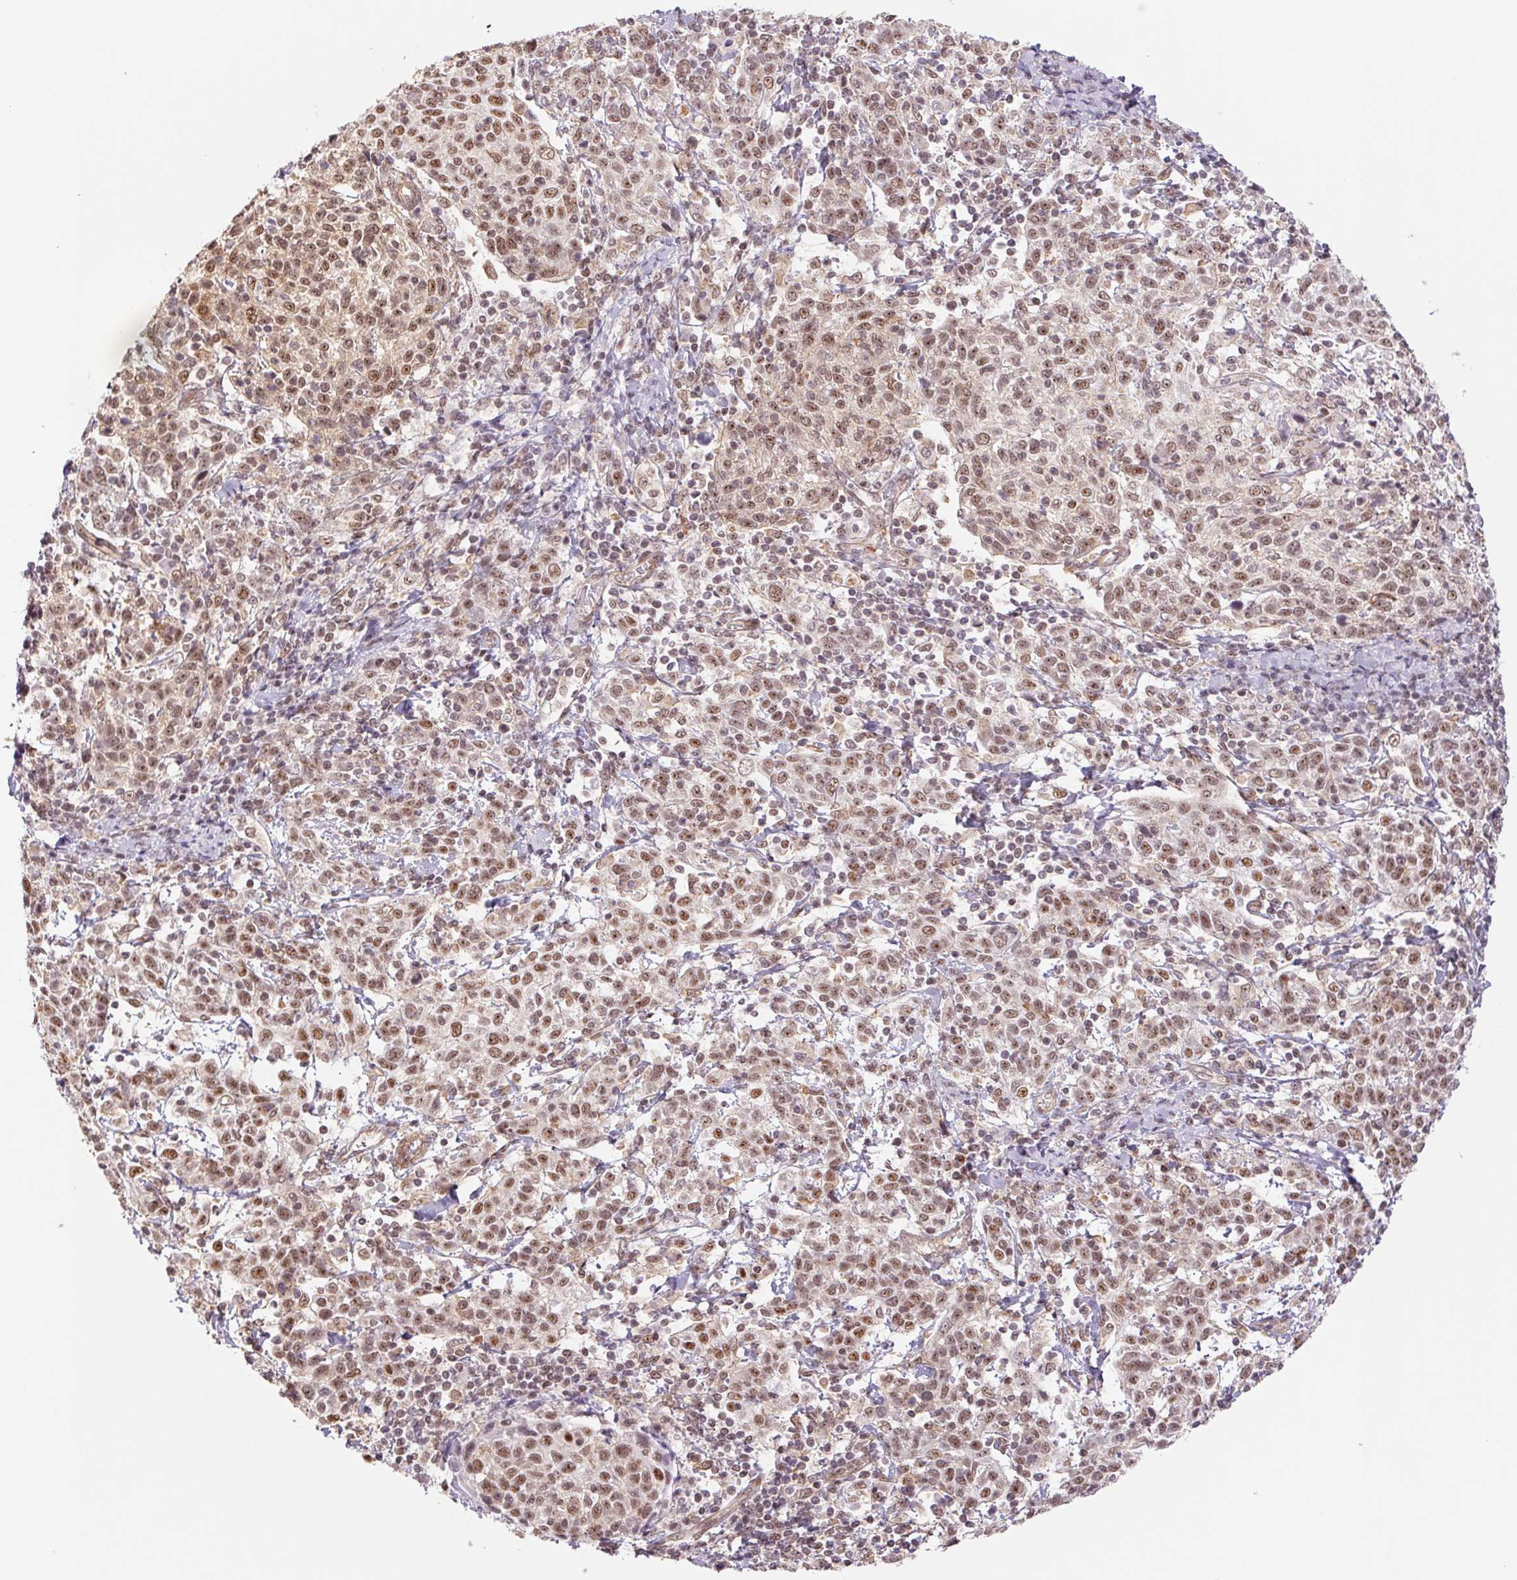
{"staining": {"intensity": "moderate", "quantity": ">75%", "location": "nuclear"}, "tissue": "cervical cancer", "cell_type": "Tumor cells", "image_type": "cancer", "snomed": [{"axis": "morphology", "description": "Squamous cell carcinoma, NOS"}, {"axis": "topography", "description": "Cervix"}], "caption": "An image showing moderate nuclear expression in approximately >75% of tumor cells in cervical squamous cell carcinoma, as visualized by brown immunohistochemical staining.", "gene": "CWC25", "patient": {"sex": "female", "age": 61}}